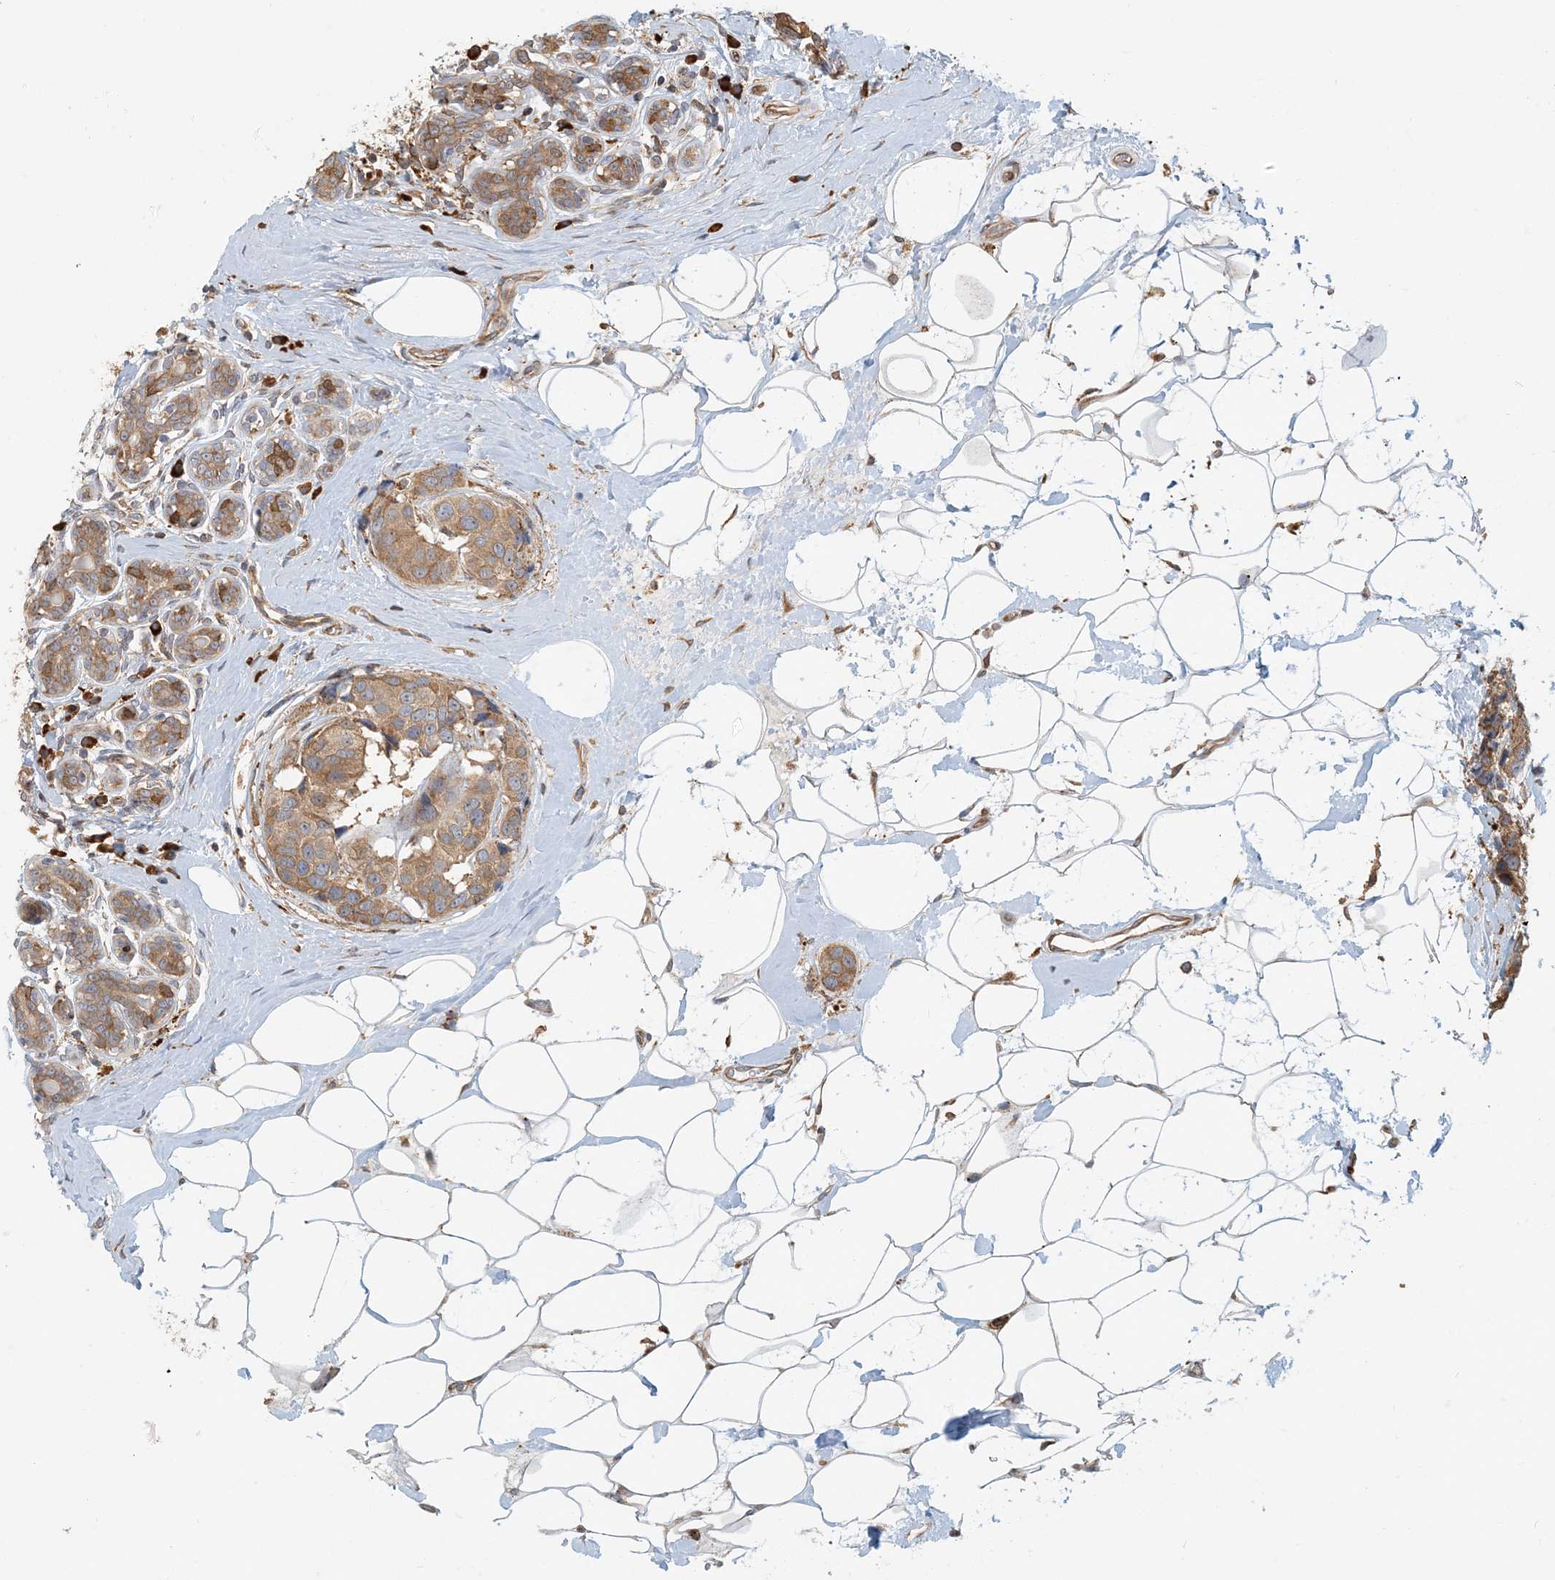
{"staining": {"intensity": "moderate", "quantity": ">75%", "location": "cytoplasmic/membranous"}, "tissue": "breast cancer", "cell_type": "Tumor cells", "image_type": "cancer", "snomed": [{"axis": "morphology", "description": "Normal tissue, NOS"}, {"axis": "morphology", "description": "Duct carcinoma"}, {"axis": "topography", "description": "Breast"}], "caption": "The histopathology image reveals staining of breast cancer, revealing moderate cytoplasmic/membranous protein positivity (brown color) within tumor cells.", "gene": "HNMT", "patient": {"sex": "female", "age": 39}}